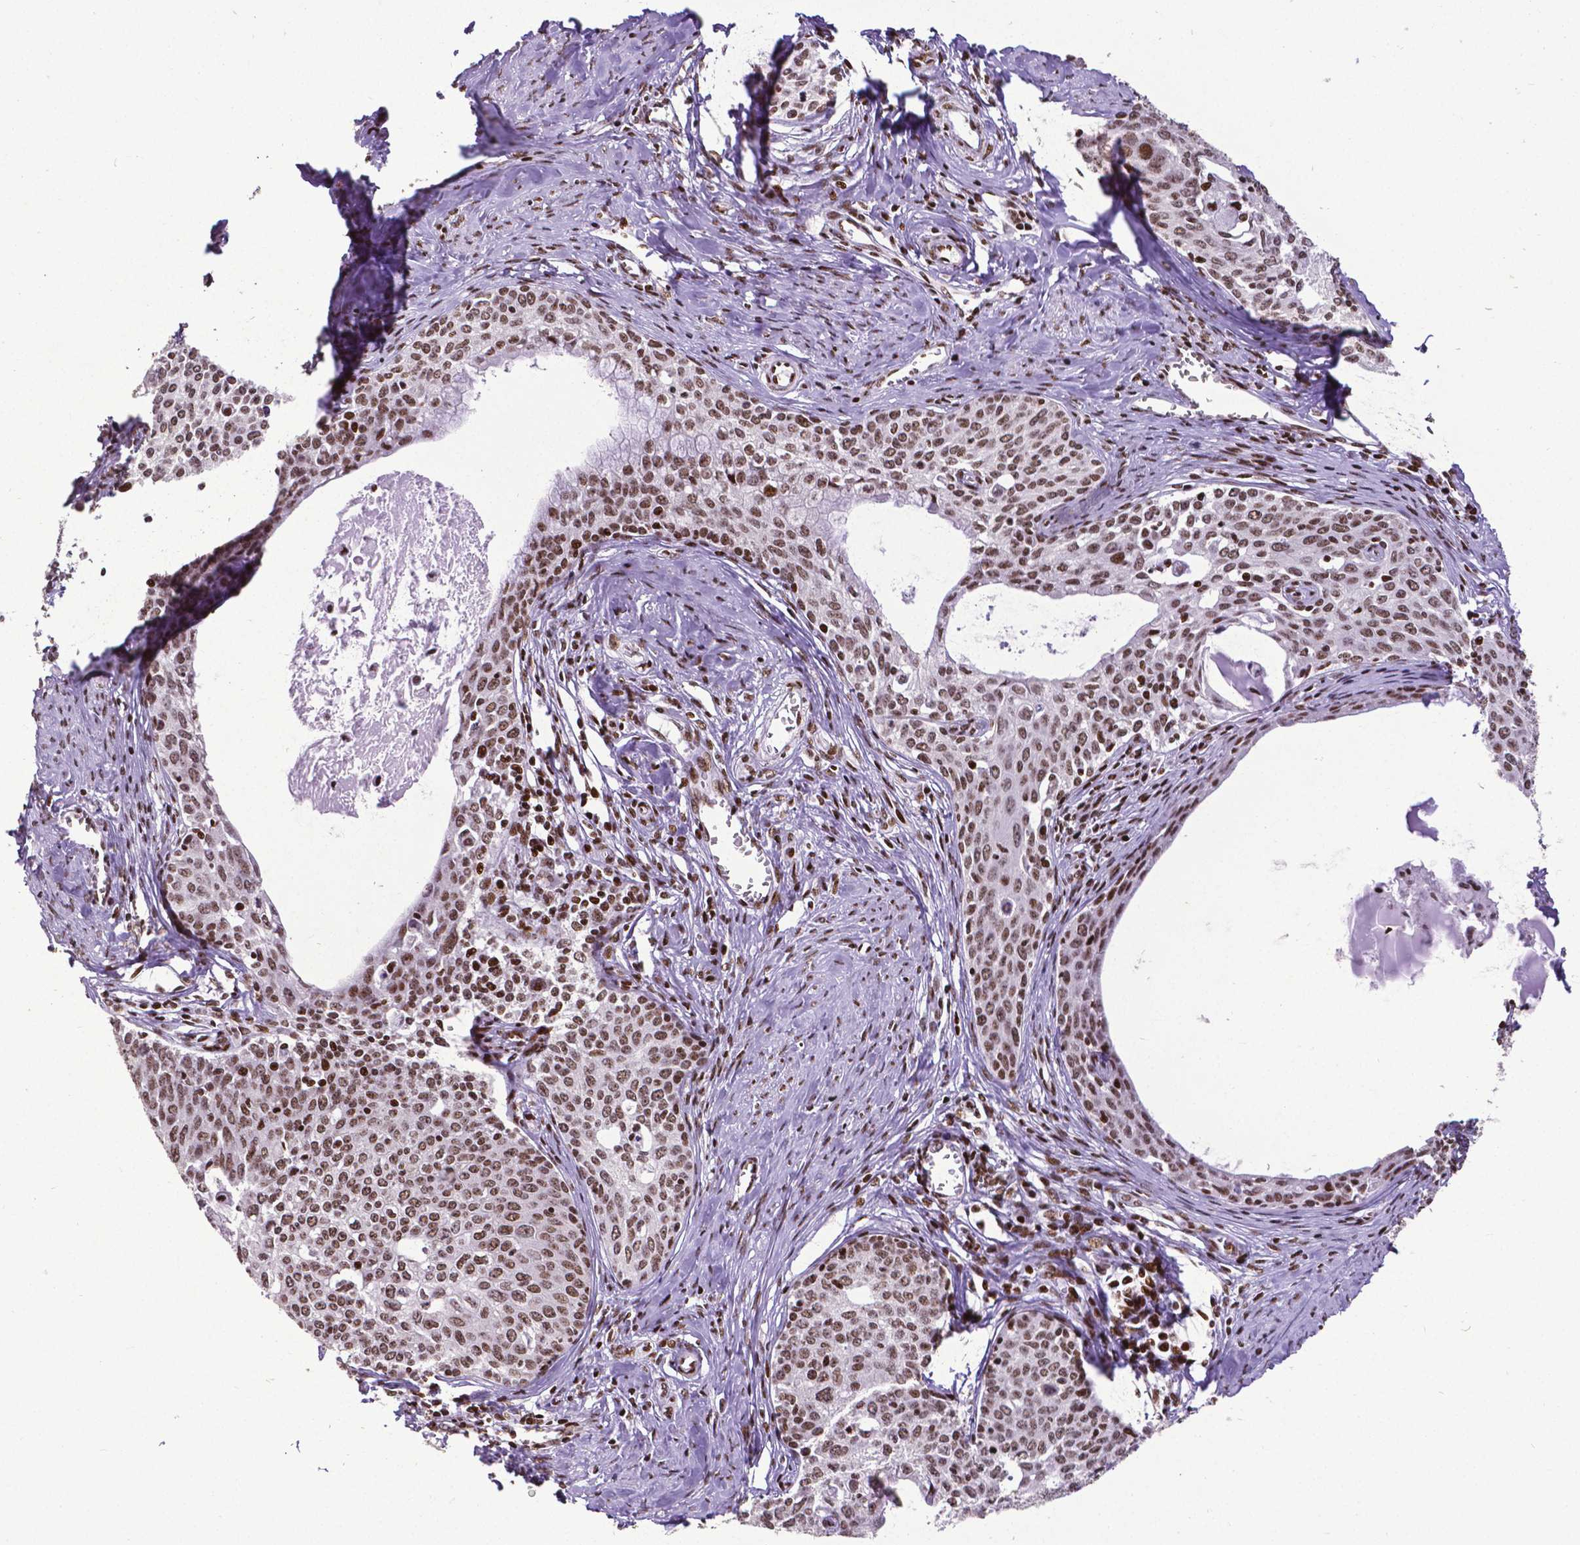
{"staining": {"intensity": "moderate", "quantity": ">75%", "location": "nuclear"}, "tissue": "cervical cancer", "cell_type": "Tumor cells", "image_type": "cancer", "snomed": [{"axis": "morphology", "description": "Squamous cell carcinoma, NOS"}, {"axis": "morphology", "description": "Adenocarcinoma, NOS"}, {"axis": "topography", "description": "Cervix"}], "caption": "An immunohistochemistry photomicrograph of neoplastic tissue is shown. Protein staining in brown shows moderate nuclear positivity in squamous cell carcinoma (cervical) within tumor cells.", "gene": "CTCF", "patient": {"sex": "female", "age": 52}}